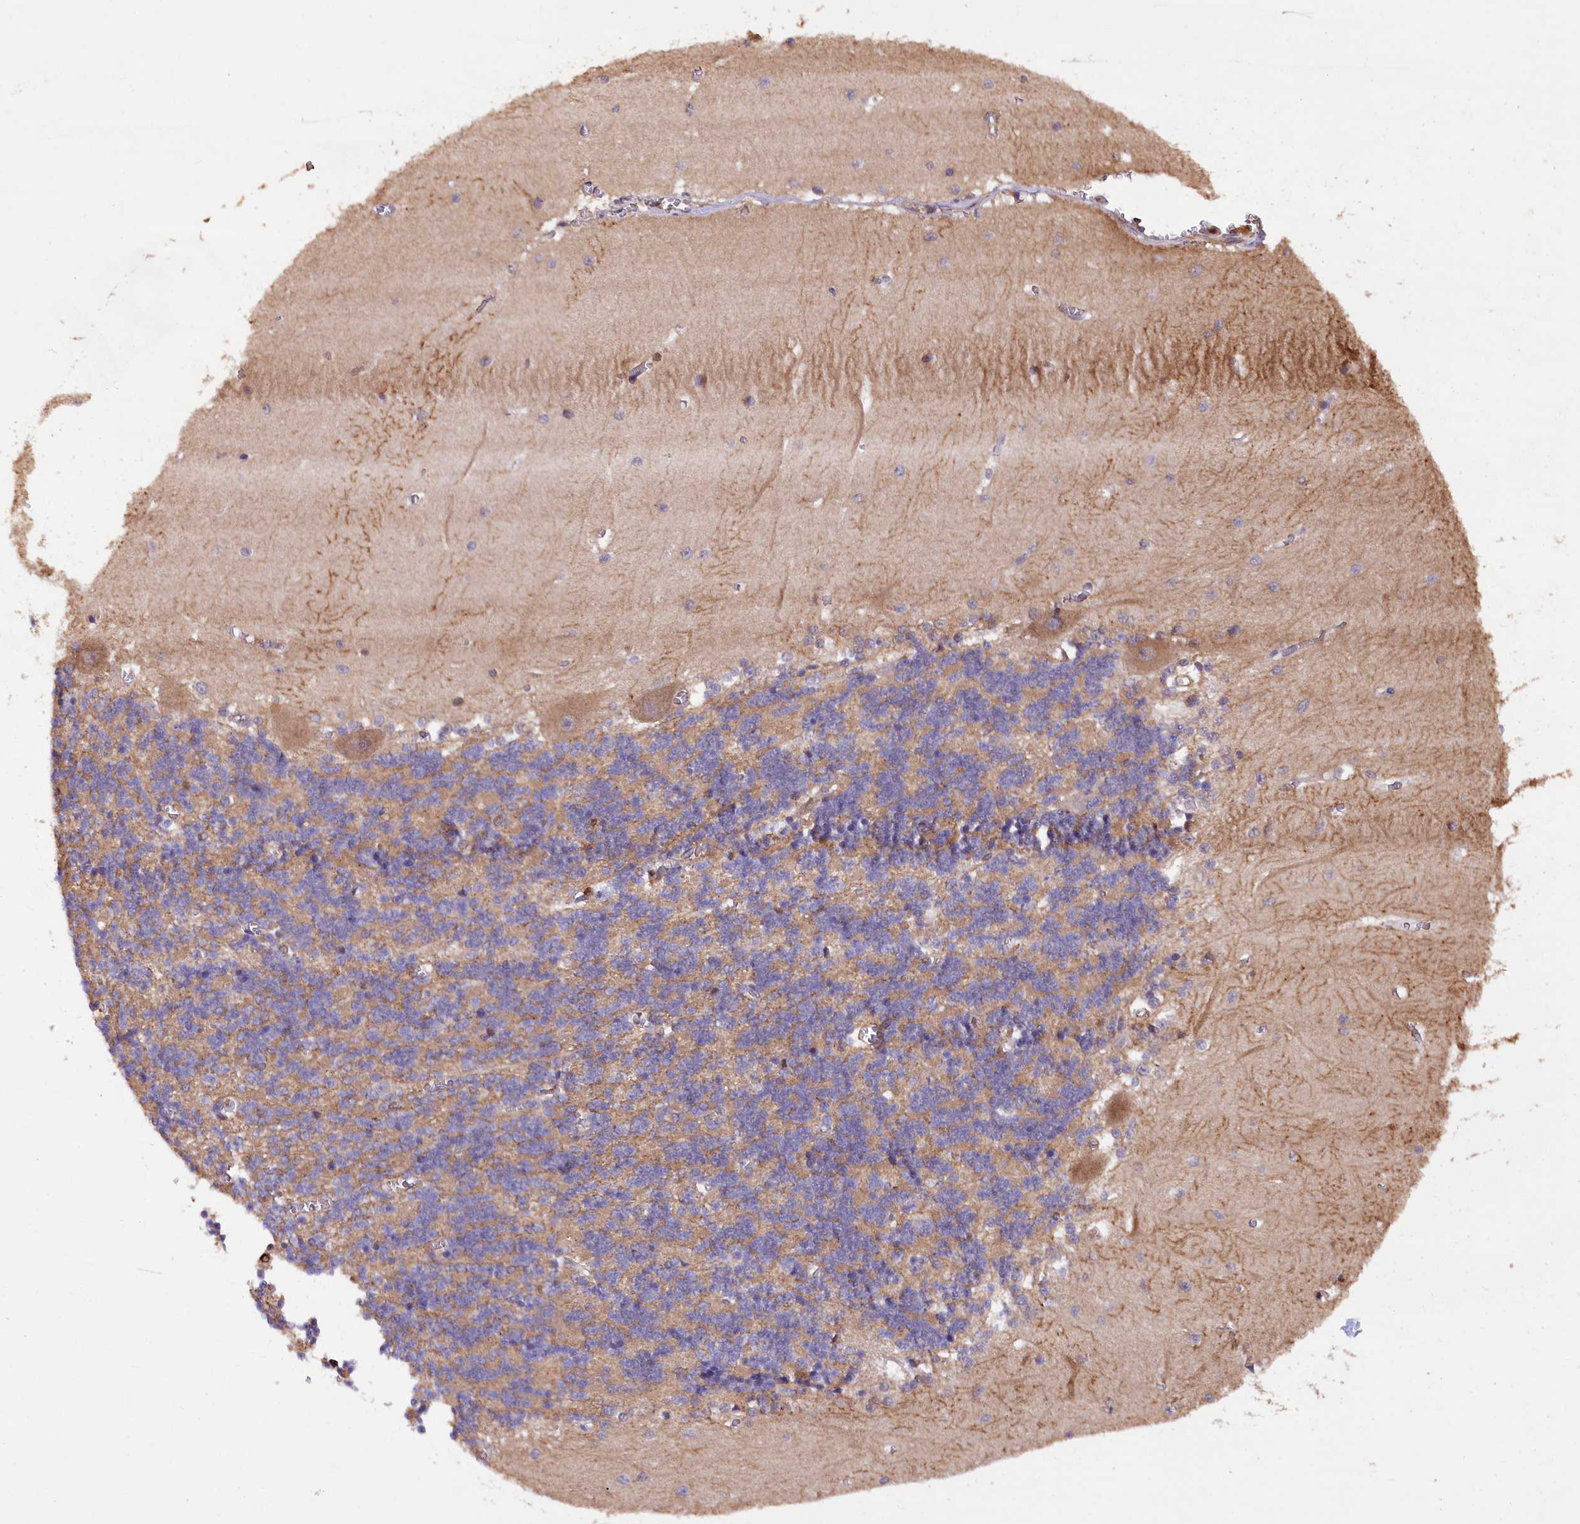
{"staining": {"intensity": "moderate", "quantity": "25%-75%", "location": "cytoplasmic/membranous"}, "tissue": "cerebellum", "cell_type": "Cells in granular layer", "image_type": "normal", "snomed": [{"axis": "morphology", "description": "Normal tissue, NOS"}, {"axis": "topography", "description": "Cerebellum"}], "caption": "A medium amount of moderate cytoplasmic/membranous expression is seen in about 25%-75% of cells in granular layer in normal cerebellum. (DAB = brown stain, brightfield microscopy at high magnification).", "gene": "DPP3", "patient": {"sex": "male", "age": 37}}